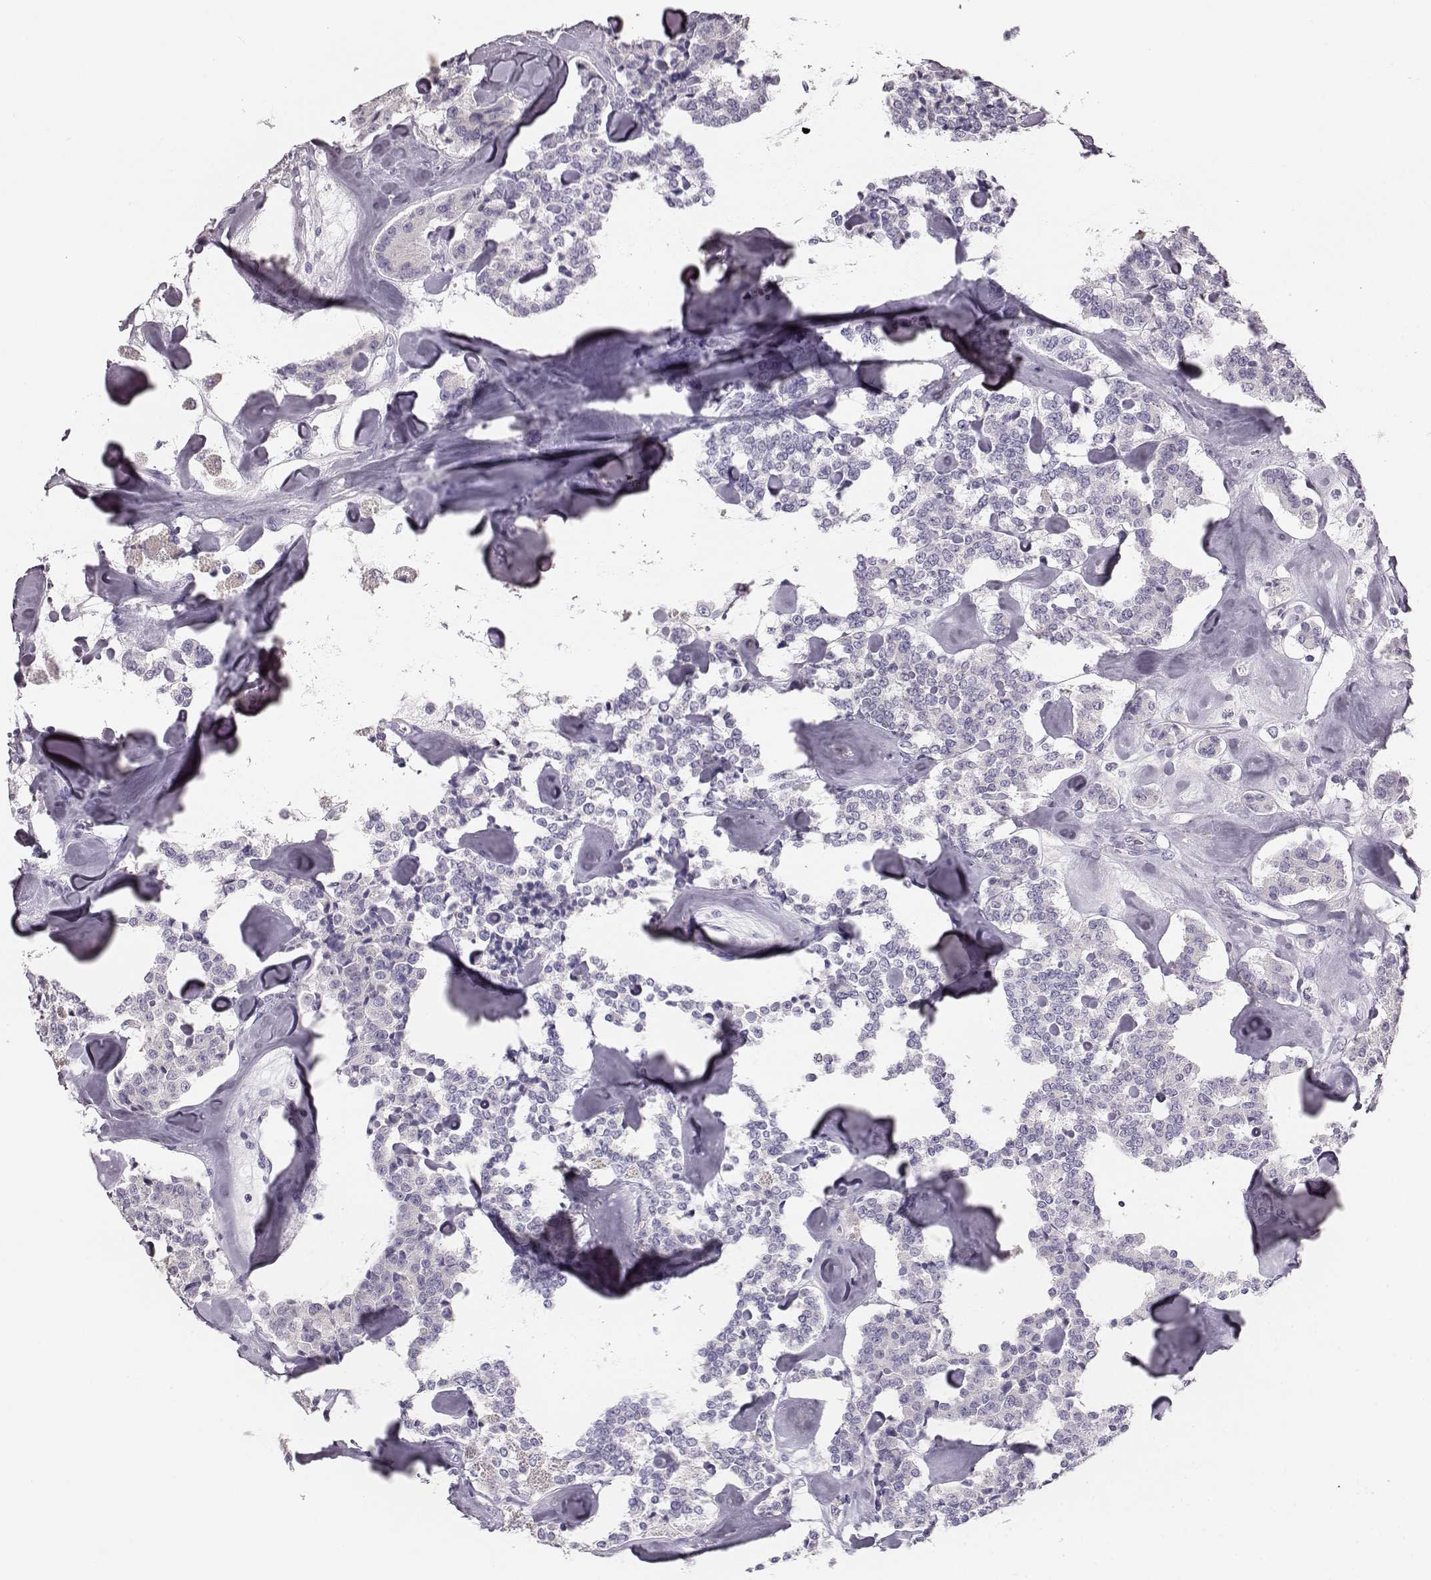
{"staining": {"intensity": "negative", "quantity": "none", "location": "none"}, "tissue": "carcinoid", "cell_type": "Tumor cells", "image_type": "cancer", "snomed": [{"axis": "morphology", "description": "Carcinoid, malignant, NOS"}, {"axis": "topography", "description": "Pancreas"}], "caption": "The micrograph exhibits no staining of tumor cells in carcinoid.", "gene": "NPTXR", "patient": {"sex": "male", "age": 41}}